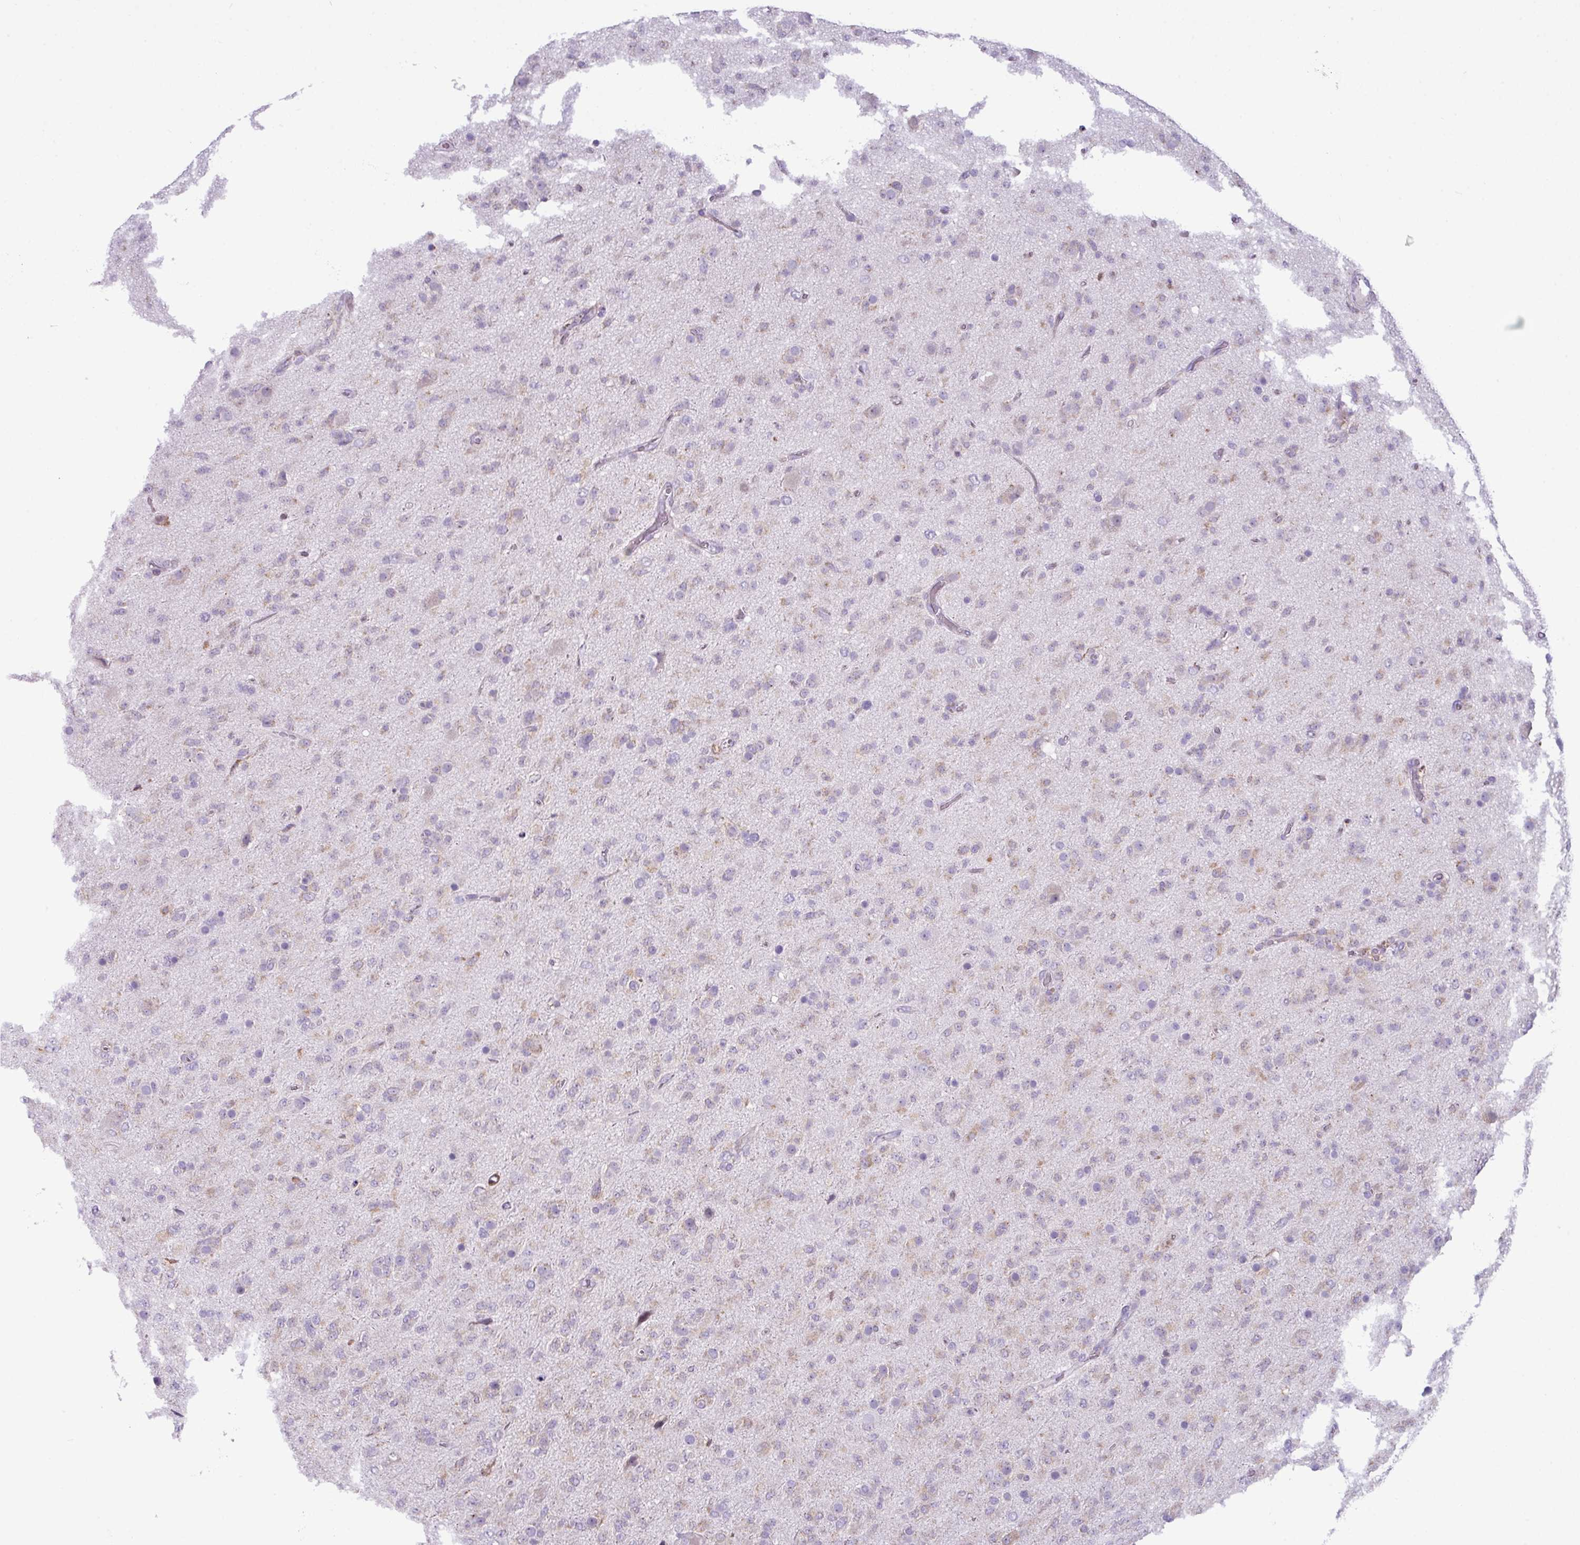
{"staining": {"intensity": "negative", "quantity": "none", "location": "none"}, "tissue": "glioma", "cell_type": "Tumor cells", "image_type": "cancer", "snomed": [{"axis": "morphology", "description": "Glioma, malignant, Low grade"}, {"axis": "topography", "description": "Brain"}], "caption": "Malignant glioma (low-grade) stained for a protein using immunohistochemistry (IHC) reveals no positivity tumor cells.", "gene": "RGS21", "patient": {"sex": "male", "age": 65}}